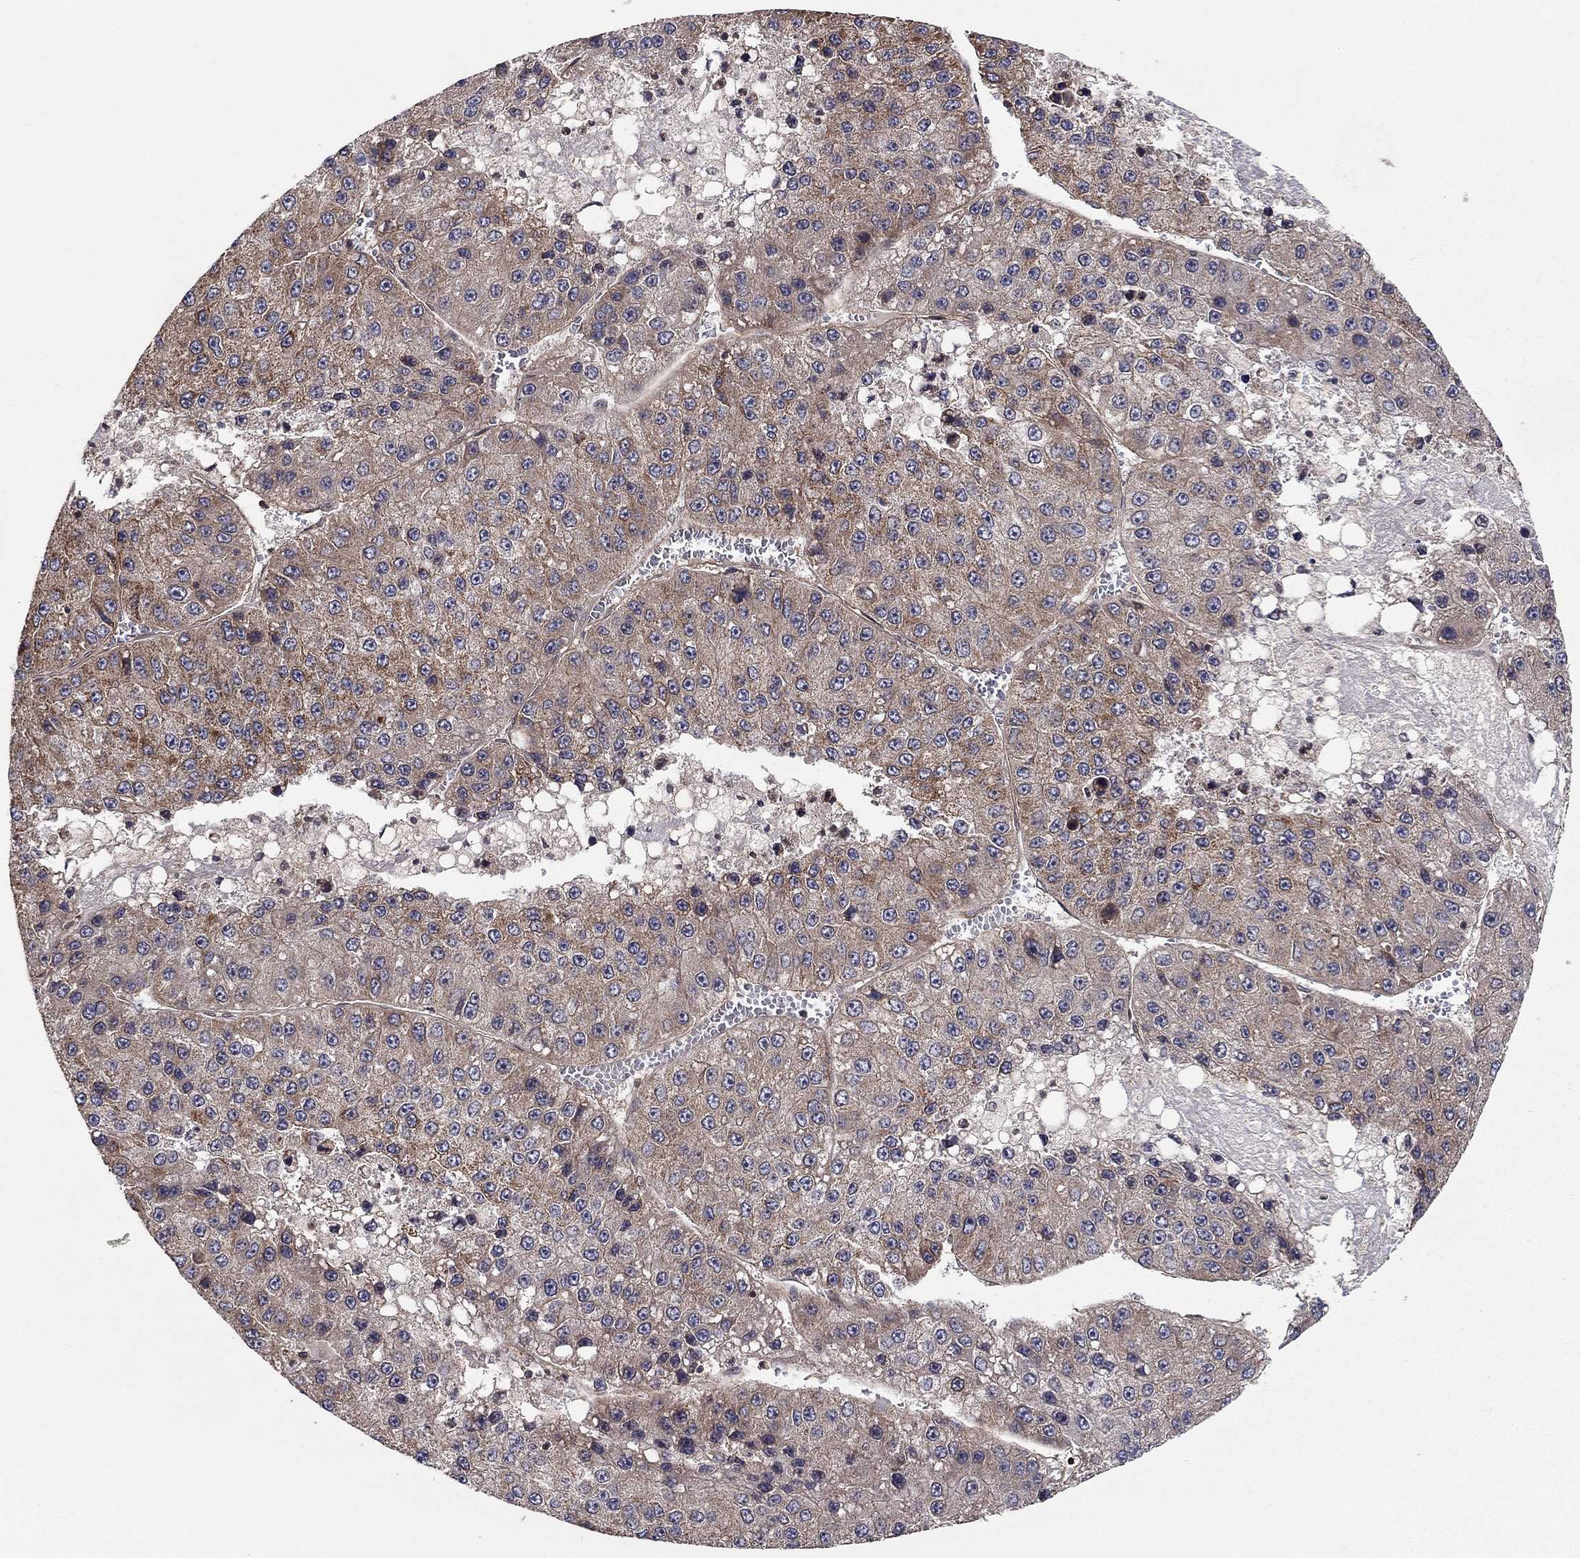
{"staining": {"intensity": "moderate", "quantity": "<25%", "location": "cytoplasmic/membranous"}, "tissue": "liver cancer", "cell_type": "Tumor cells", "image_type": "cancer", "snomed": [{"axis": "morphology", "description": "Carcinoma, Hepatocellular, NOS"}, {"axis": "topography", "description": "Liver"}], "caption": "Liver cancer stained with immunohistochemistry displays moderate cytoplasmic/membranous staining in approximately <25% of tumor cells.", "gene": "BMERB1", "patient": {"sex": "female", "age": 73}}